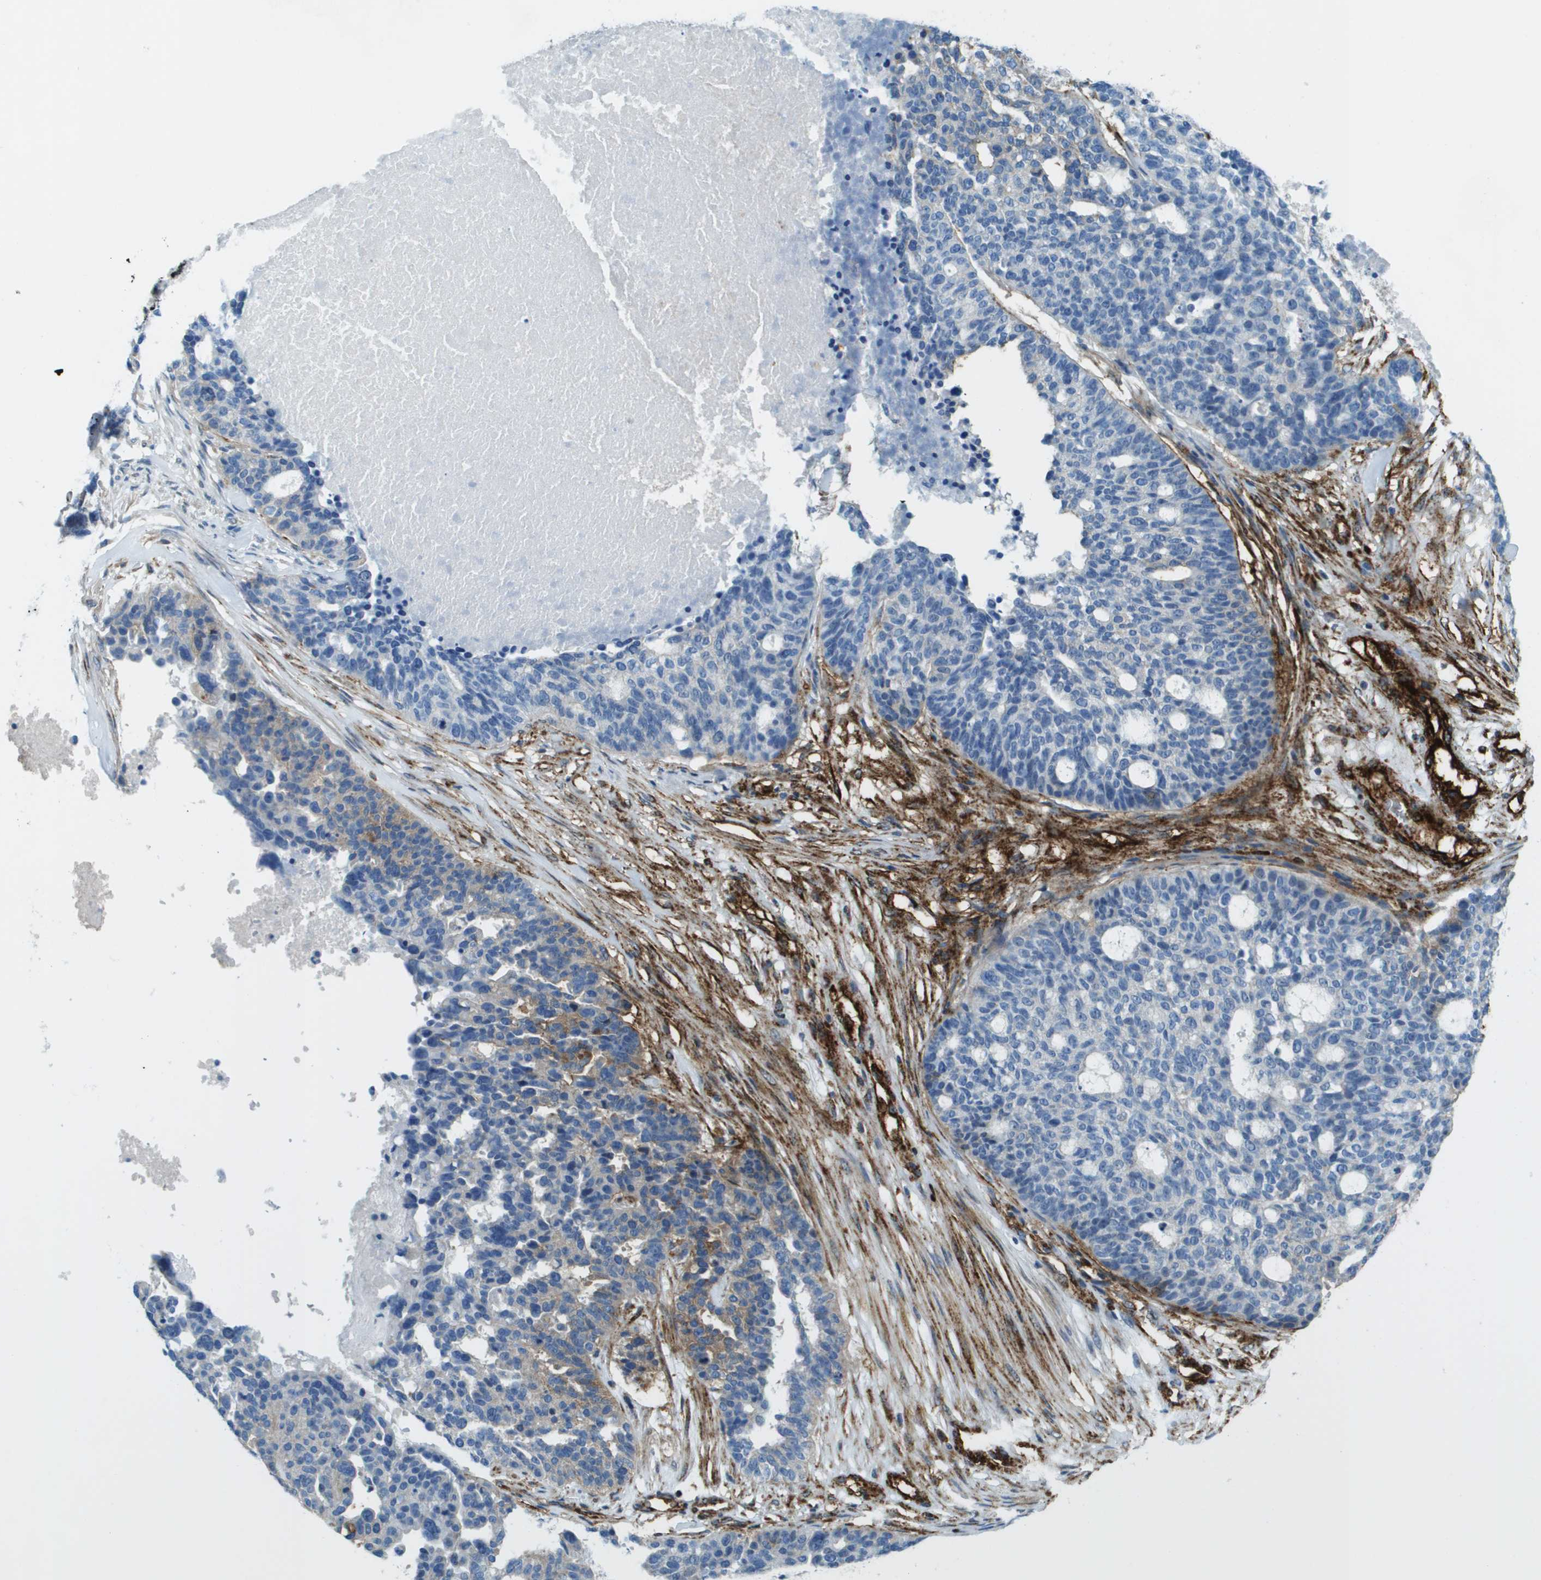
{"staining": {"intensity": "weak", "quantity": "<25%", "location": "cytoplasmic/membranous"}, "tissue": "ovarian cancer", "cell_type": "Tumor cells", "image_type": "cancer", "snomed": [{"axis": "morphology", "description": "Cystadenocarcinoma, serous, NOS"}, {"axis": "topography", "description": "Ovary"}], "caption": "The histopathology image exhibits no significant staining in tumor cells of serous cystadenocarcinoma (ovarian). The staining is performed using DAB (3,3'-diaminobenzidine) brown chromogen with nuclei counter-stained in using hematoxylin.", "gene": "SDC1", "patient": {"sex": "female", "age": 59}}